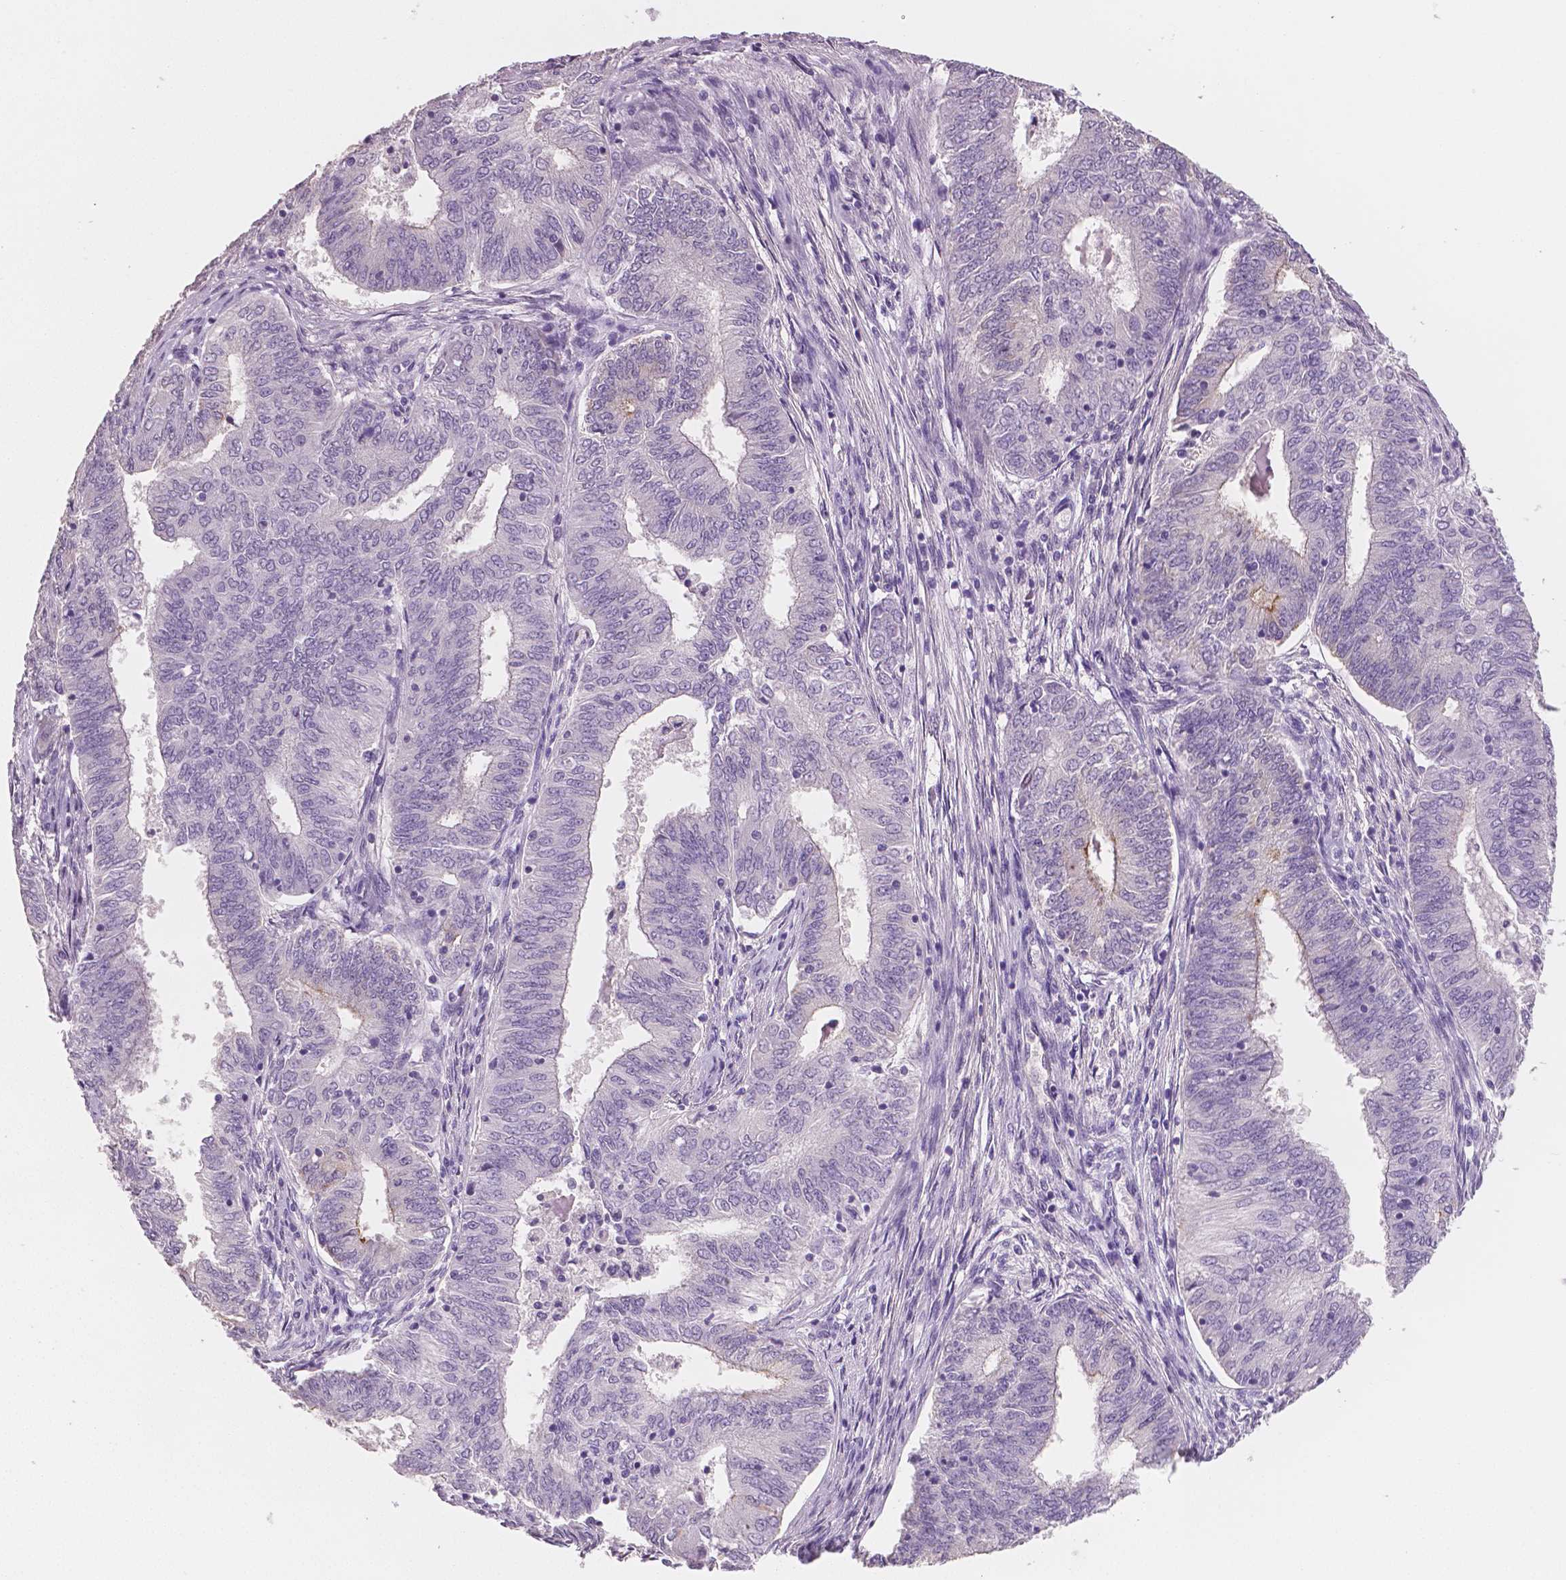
{"staining": {"intensity": "weak", "quantity": "<25%", "location": "cytoplasmic/membranous"}, "tissue": "endometrial cancer", "cell_type": "Tumor cells", "image_type": "cancer", "snomed": [{"axis": "morphology", "description": "Adenocarcinoma, NOS"}, {"axis": "topography", "description": "Endometrium"}], "caption": "Protein analysis of endometrial adenocarcinoma reveals no significant positivity in tumor cells.", "gene": "TSPAN7", "patient": {"sex": "female", "age": 62}}